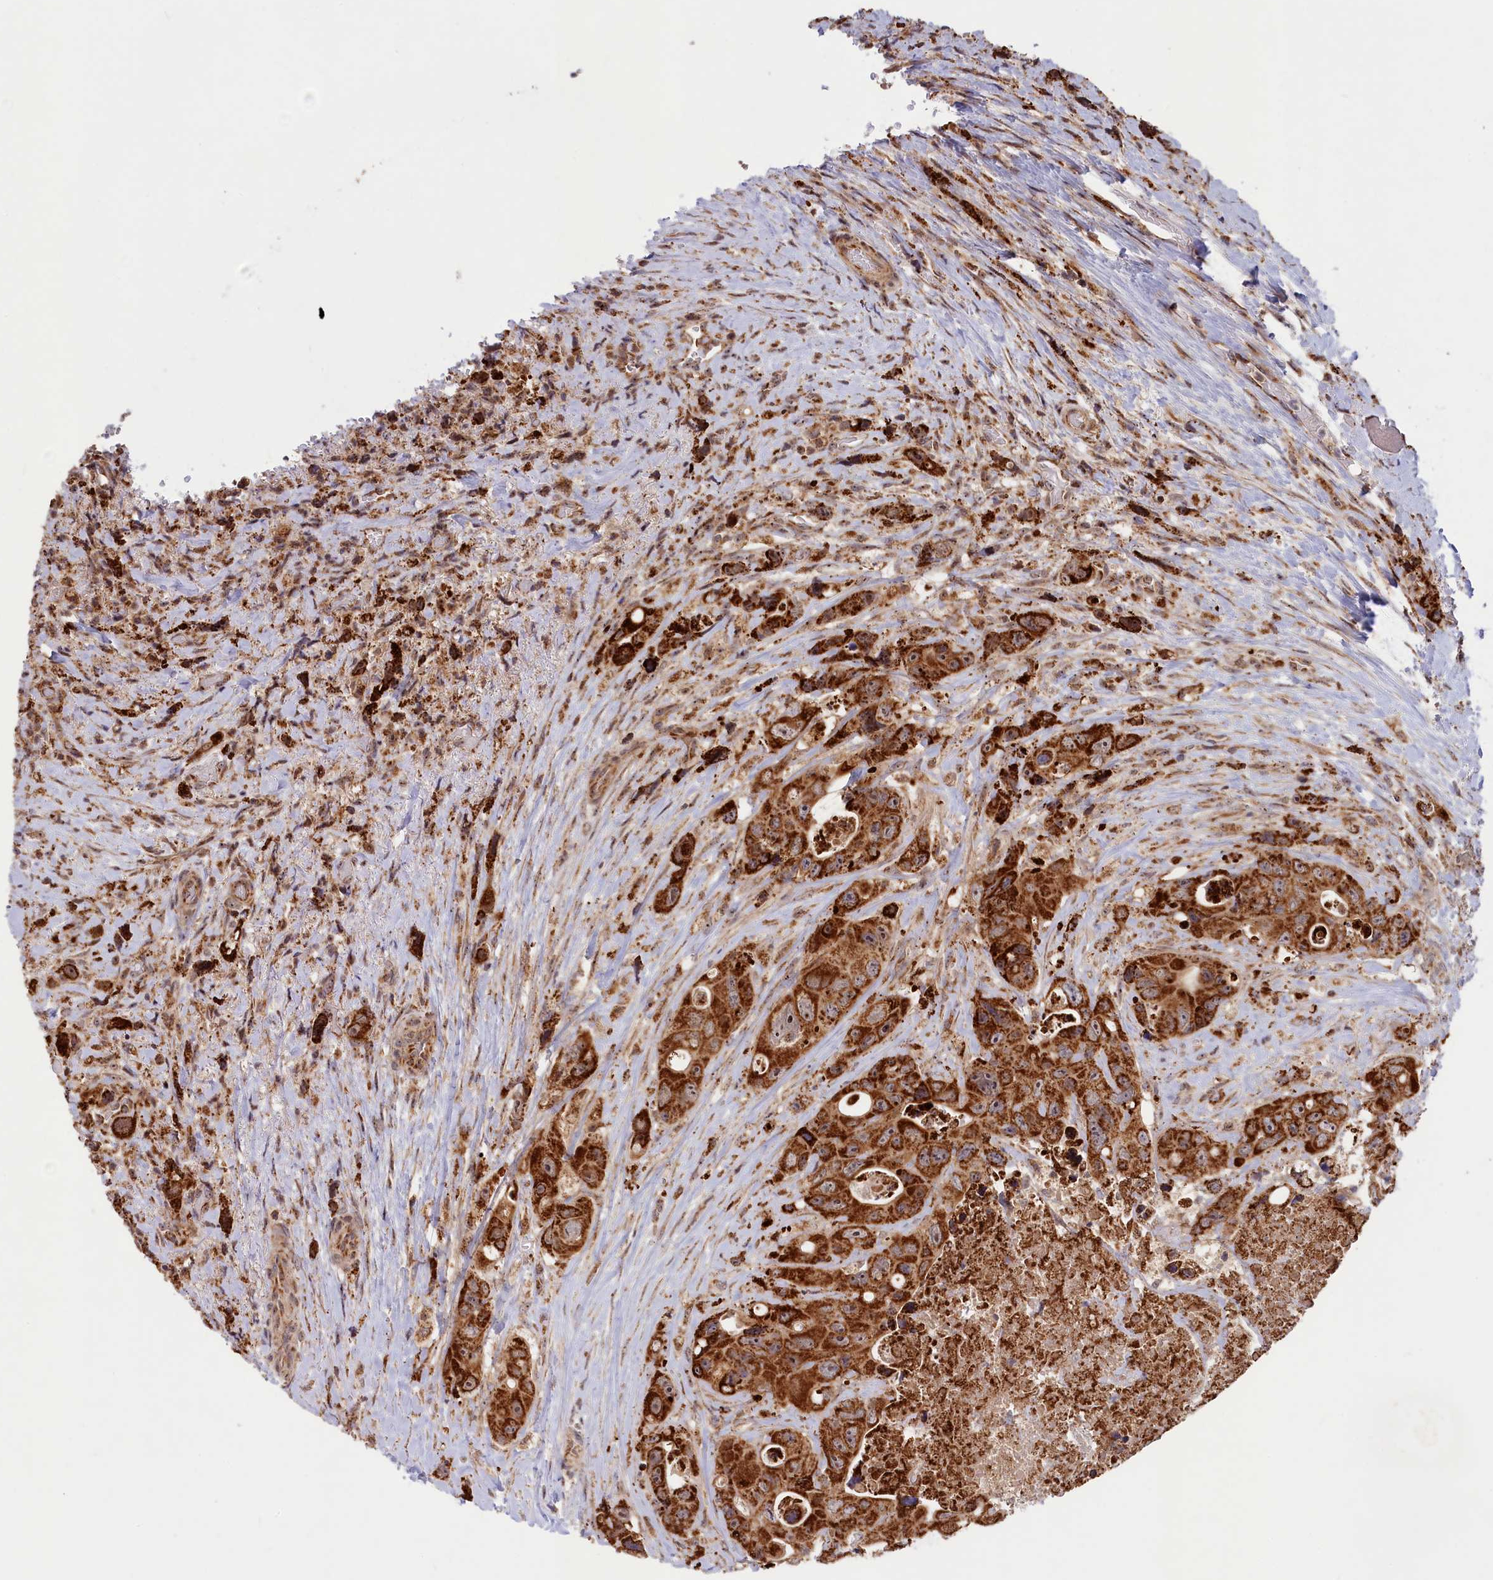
{"staining": {"intensity": "strong", "quantity": ">75%", "location": "cytoplasmic/membranous"}, "tissue": "colorectal cancer", "cell_type": "Tumor cells", "image_type": "cancer", "snomed": [{"axis": "morphology", "description": "Adenocarcinoma, NOS"}, {"axis": "topography", "description": "Colon"}], "caption": "This is a photomicrograph of IHC staining of colorectal cancer (adenocarcinoma), which shows strong staining in the cytoplasmic/membranous of tumor cells.", "gene": "DUS3L", "patient": {"sex": "female", "age": 46}}